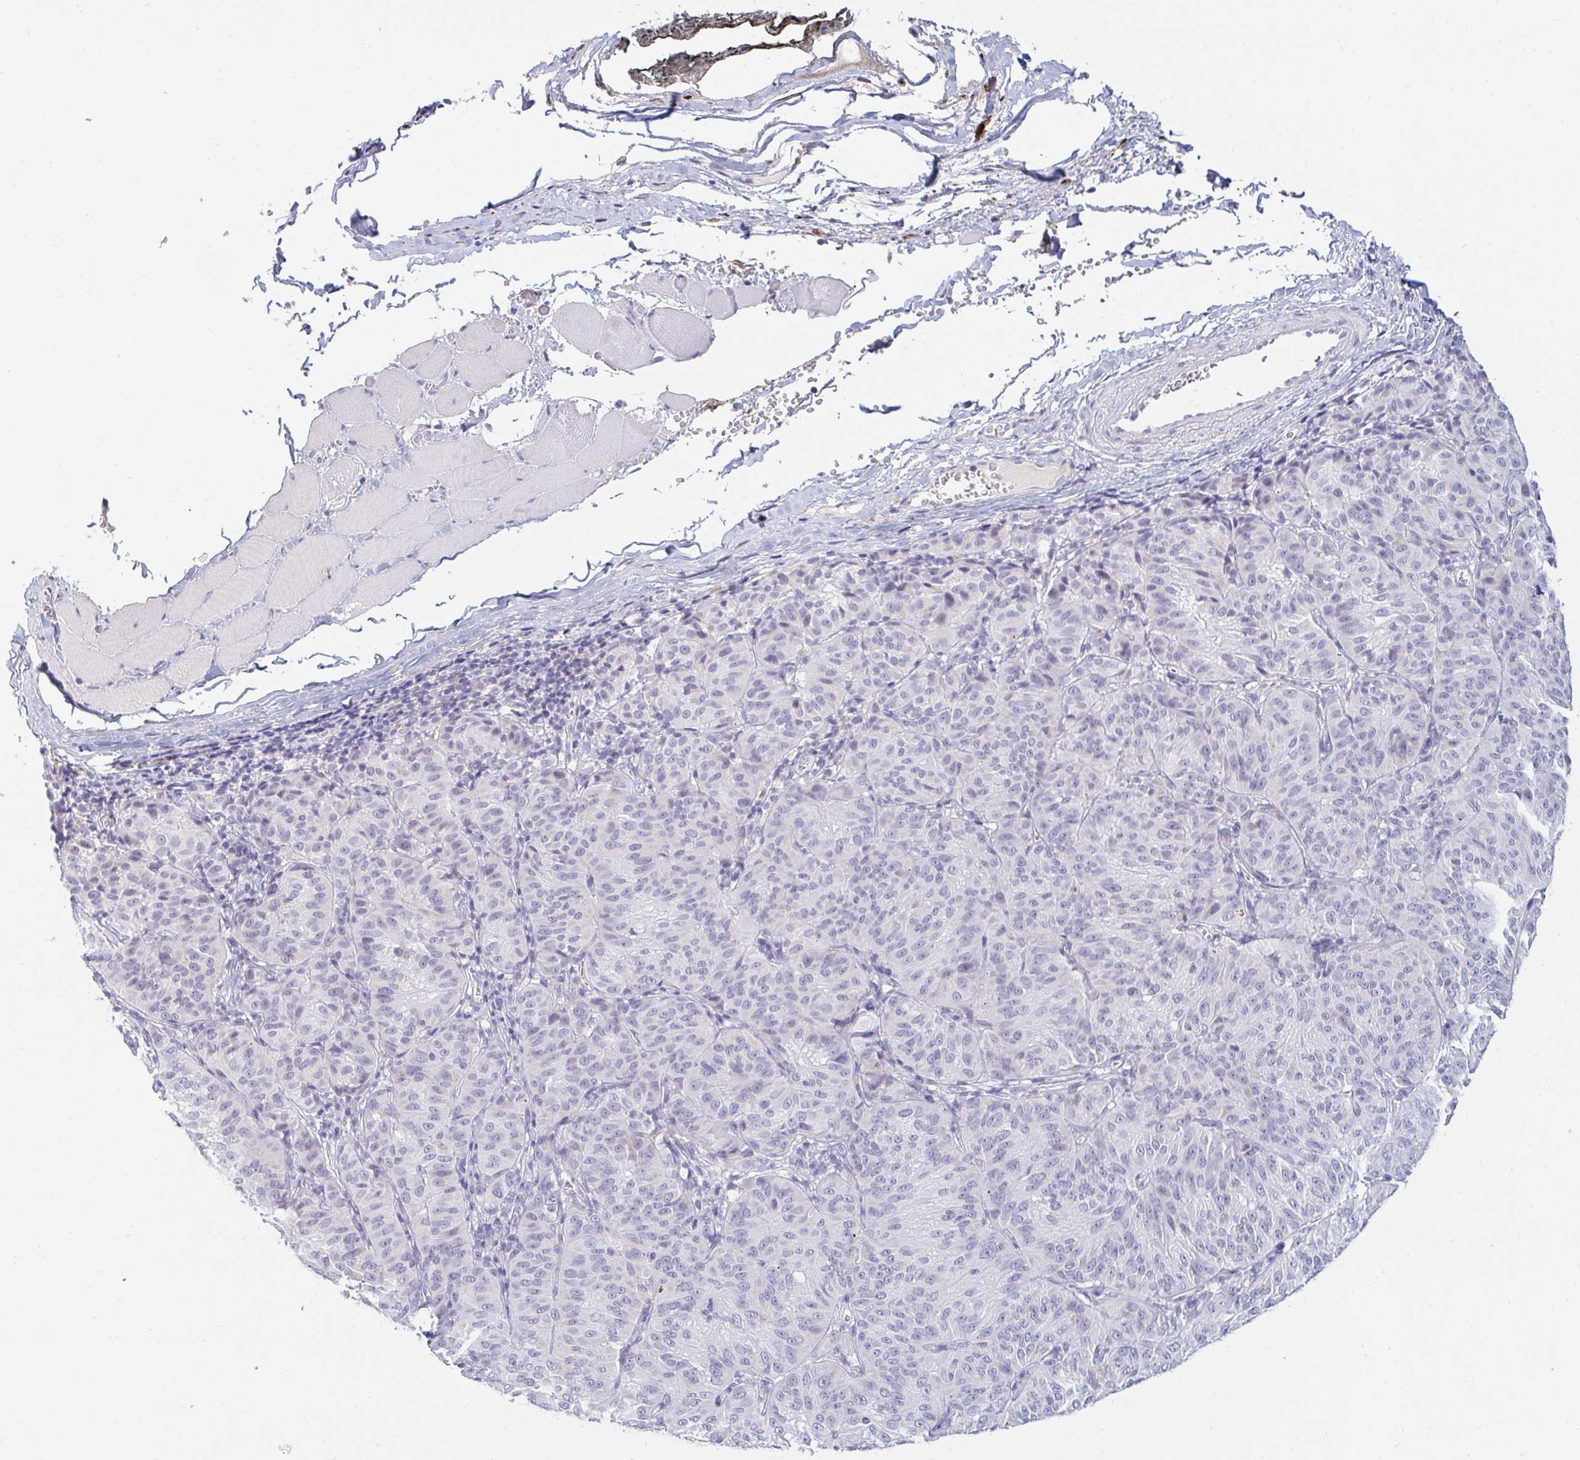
{"staining": {"intensity": "negative", "quantity": "none", "location": "none"}, "tissue": "melanoma", "cell_type": "Tumor cells", "image_type": "cancer", "snomed": [{"axis": "morphology", "description": "Malignant melanoma, NOS"}, {"axis": "topography", "description": "Skin"}], "caption": "The IHC image has no significant expression in tumor cells of melanoma tissue. The staining was performed using DAB to visualize the protein expression in brown, while the nuclei were stained in blue with hematoxylin (Magnification: 20x).", "gene": "OR51D1", "patient": {"sex": "female", "age": 72}}